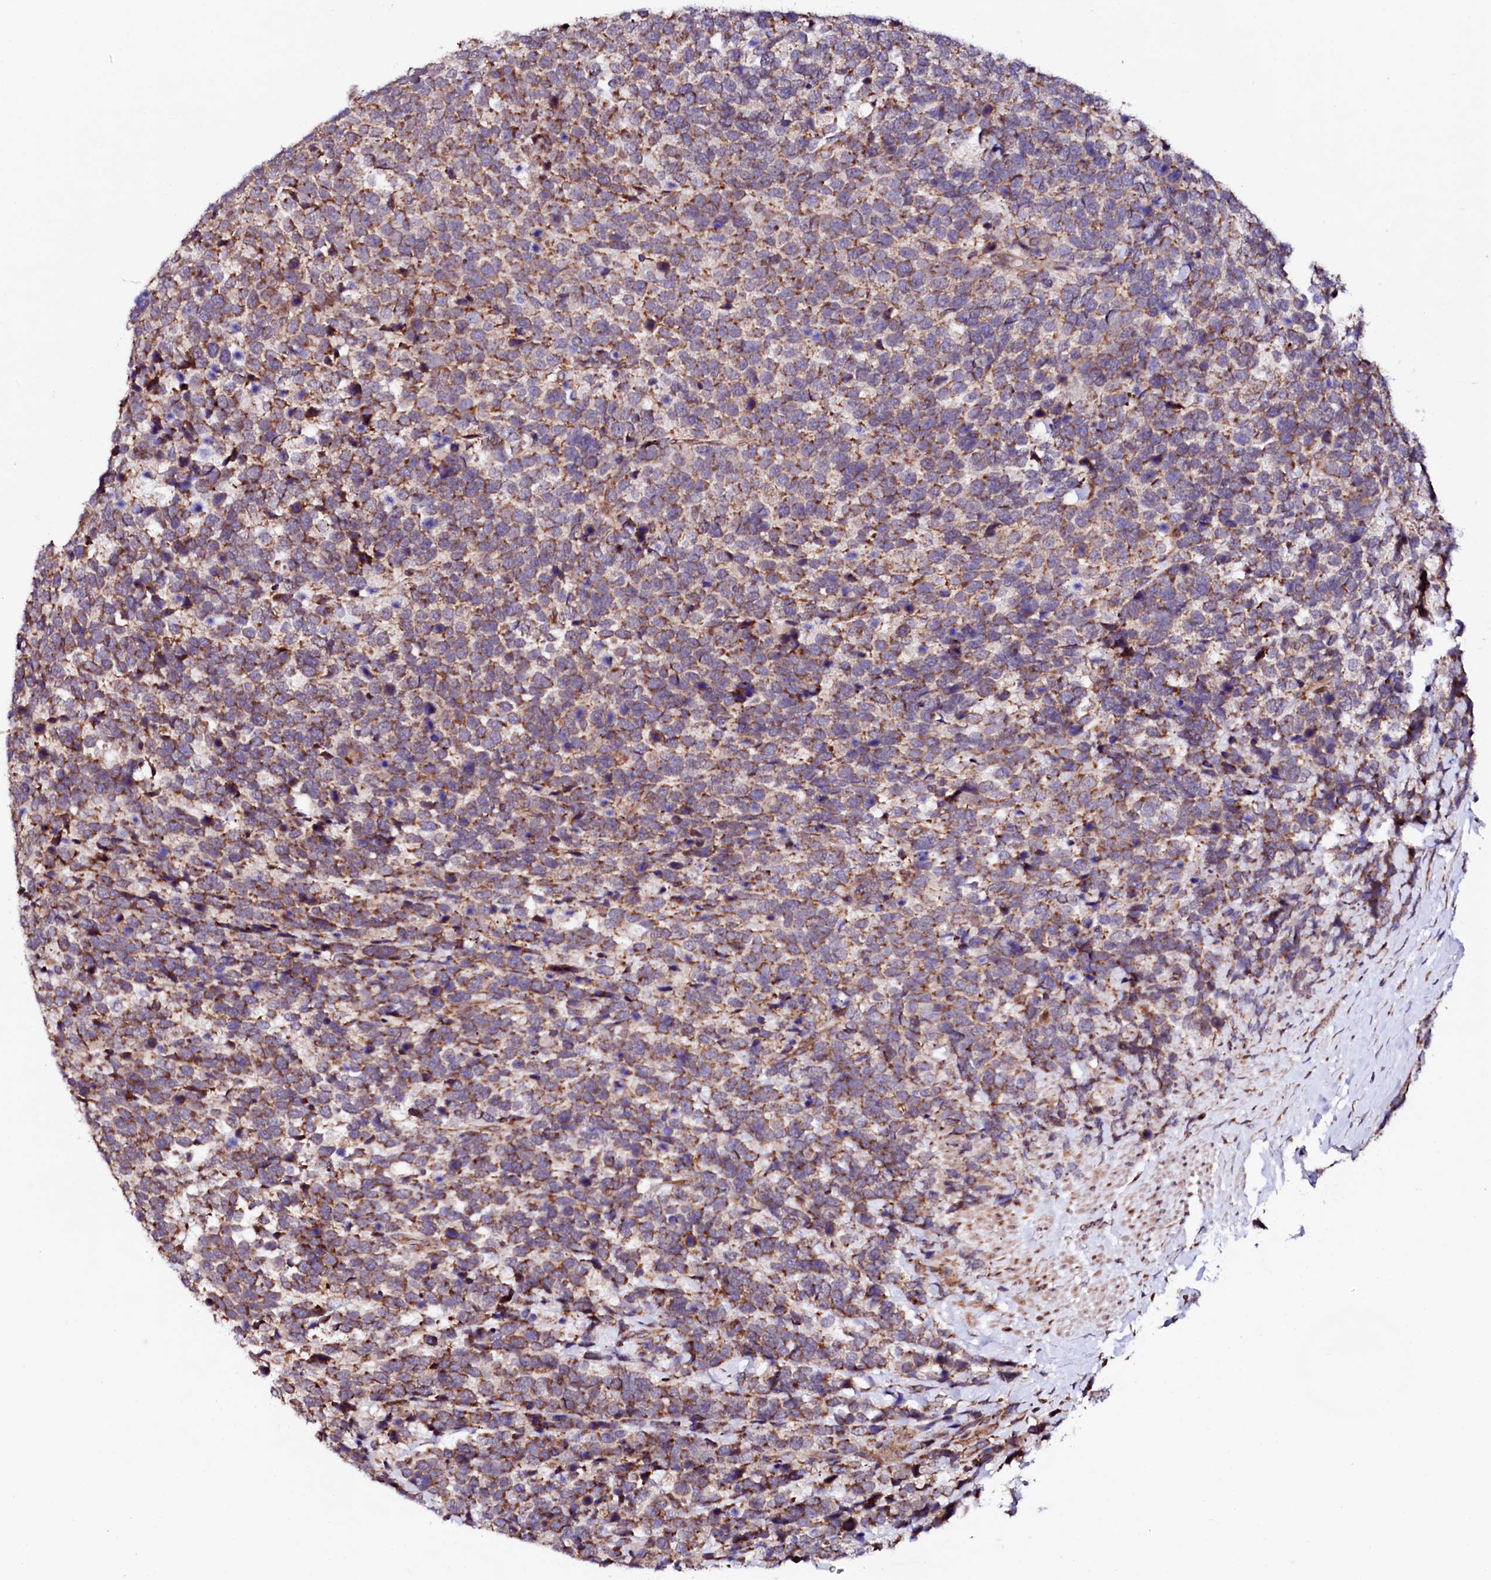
{"staining": {"intensity": "moderate", "quantity": ">75%", "location": "cytoplasmic/membranous"}, "tissue": "urothelial cancer", "cell_type": "Tumor cells", "image_type": "cancer", "snomed": [{"axis": "morphology", "description": "Urothelial carcinoma, High grade"}, {"axis": "topography", "description": "Urinary bladder"}], "caption": "IHC photomicrograph of neoplastic tissue: human urothelial cancer stained using immunohistochemistry (IHC) exhibits medium levels of moderate protein expression localized specifically in the cytoplasmic/membranous of tumor cells, appearing as a cytoplasmic/membranous brown color.", "gene": "UBE3C", "patient": {"sex": "female", "age": 82}}